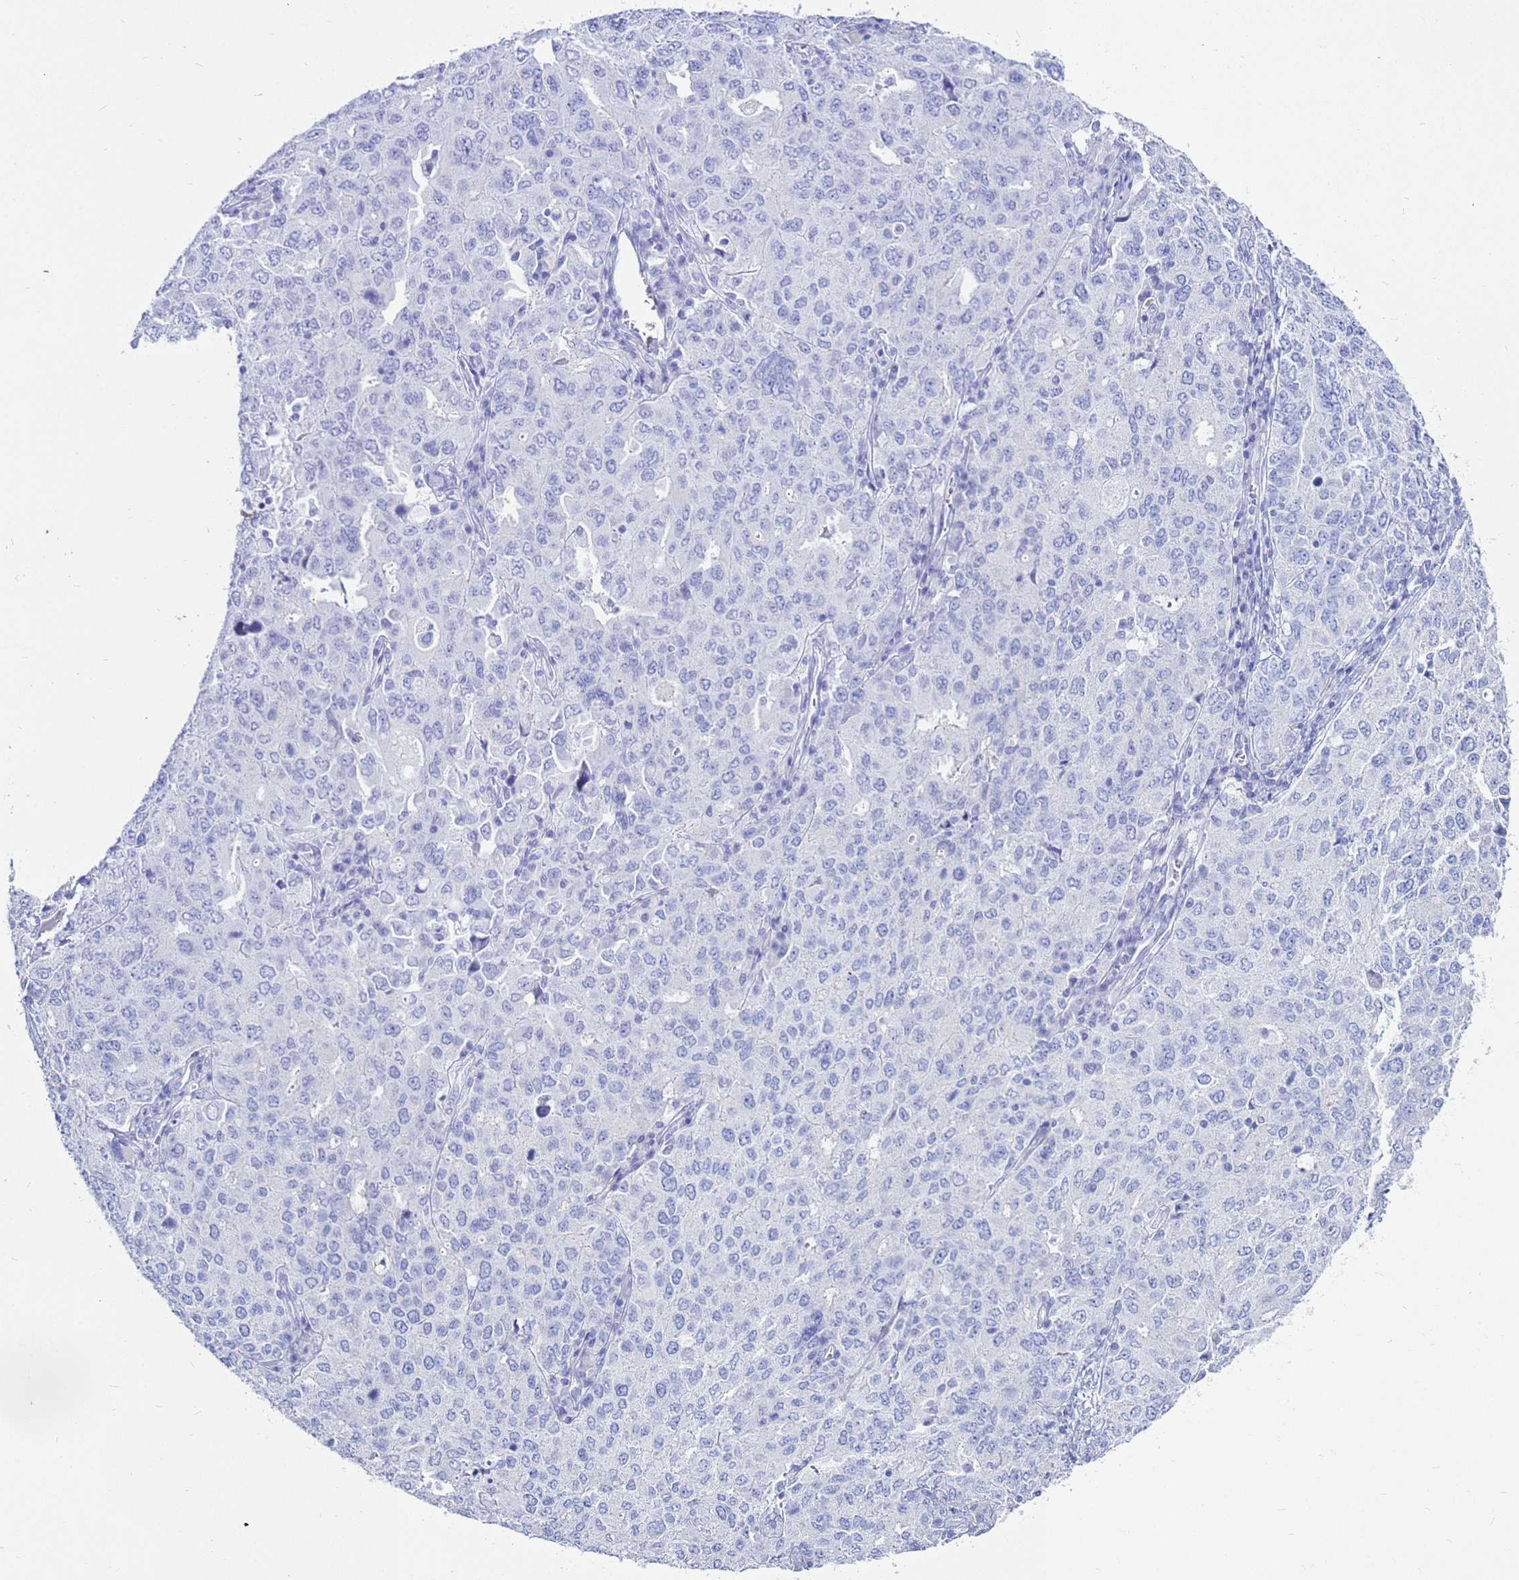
{"staining": {"intensity": "negative", "quantity": "none", "location": "none"}, "tissue": "ovarian cancer", "cell_type": "Tumor cells", "image_type": "cancer", "snomed": [{"axis": "morphology", "description": "Carcinoma, endometroid"}, {"axis": "topography", "description": "Ovary"}], "caption": "Ovarian endometroid carcinoma was stained to show a protein in brown. There is no significant positivity in tumor cells.", "gene": "CKB", "patient": {"sex": "female", "age": 62}}